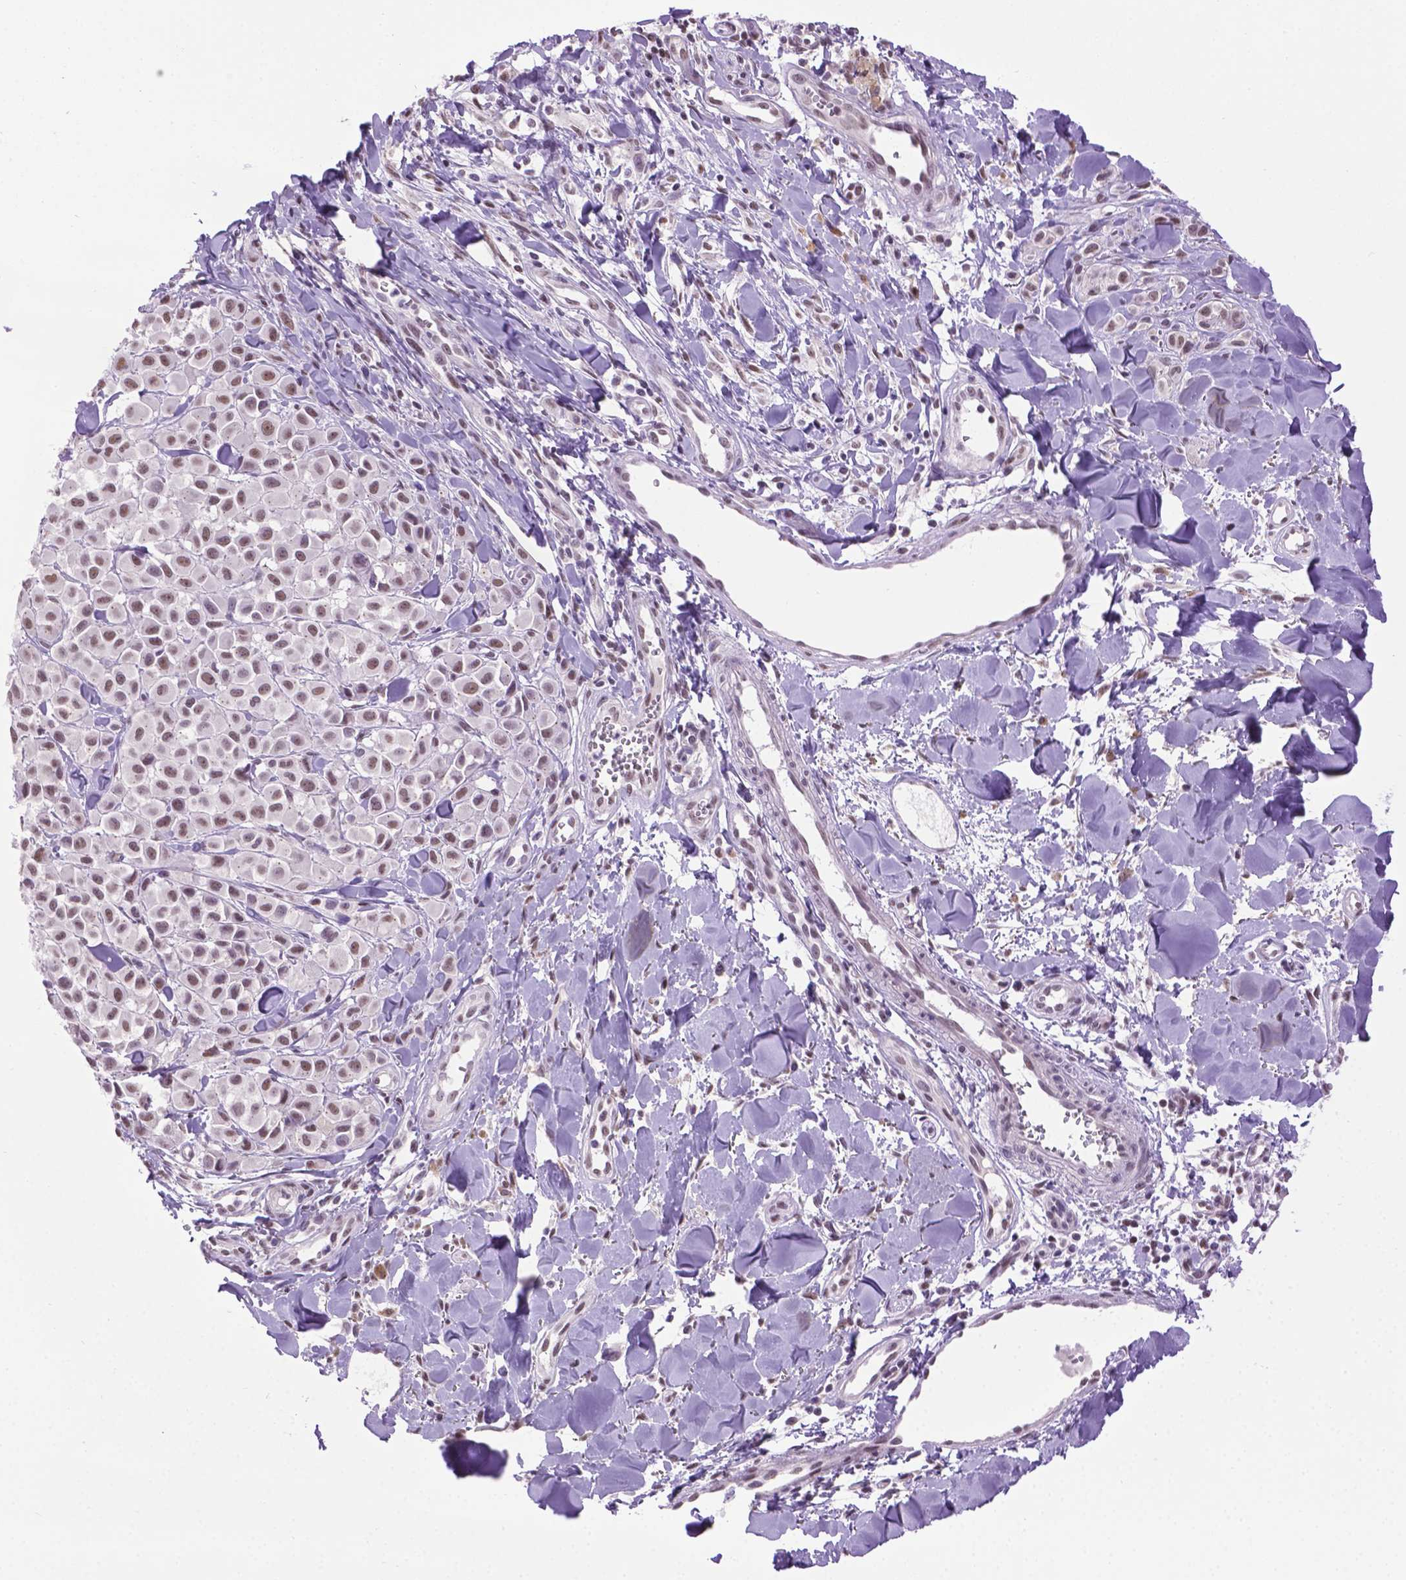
{"staining": {"intensity": "moderate", "quantity": ">75%", "location": "nuclear"}, "tissue": "melanoma", "cell_type": "Tumor cells", "image_type": "cancer", "snomed": [{"axis": "morphology", "description": "Malignant melanoma, NOS"}, {"axis": "topography", "description": "Skin"}], "caption": "Malignant melanoma was stained to show a protein in brown. There is medium levels of moderate nuclear positivity in about >75% of tumor cells.", "gene": "ABI2", "patient": {"sex": "male", "age": 77}}